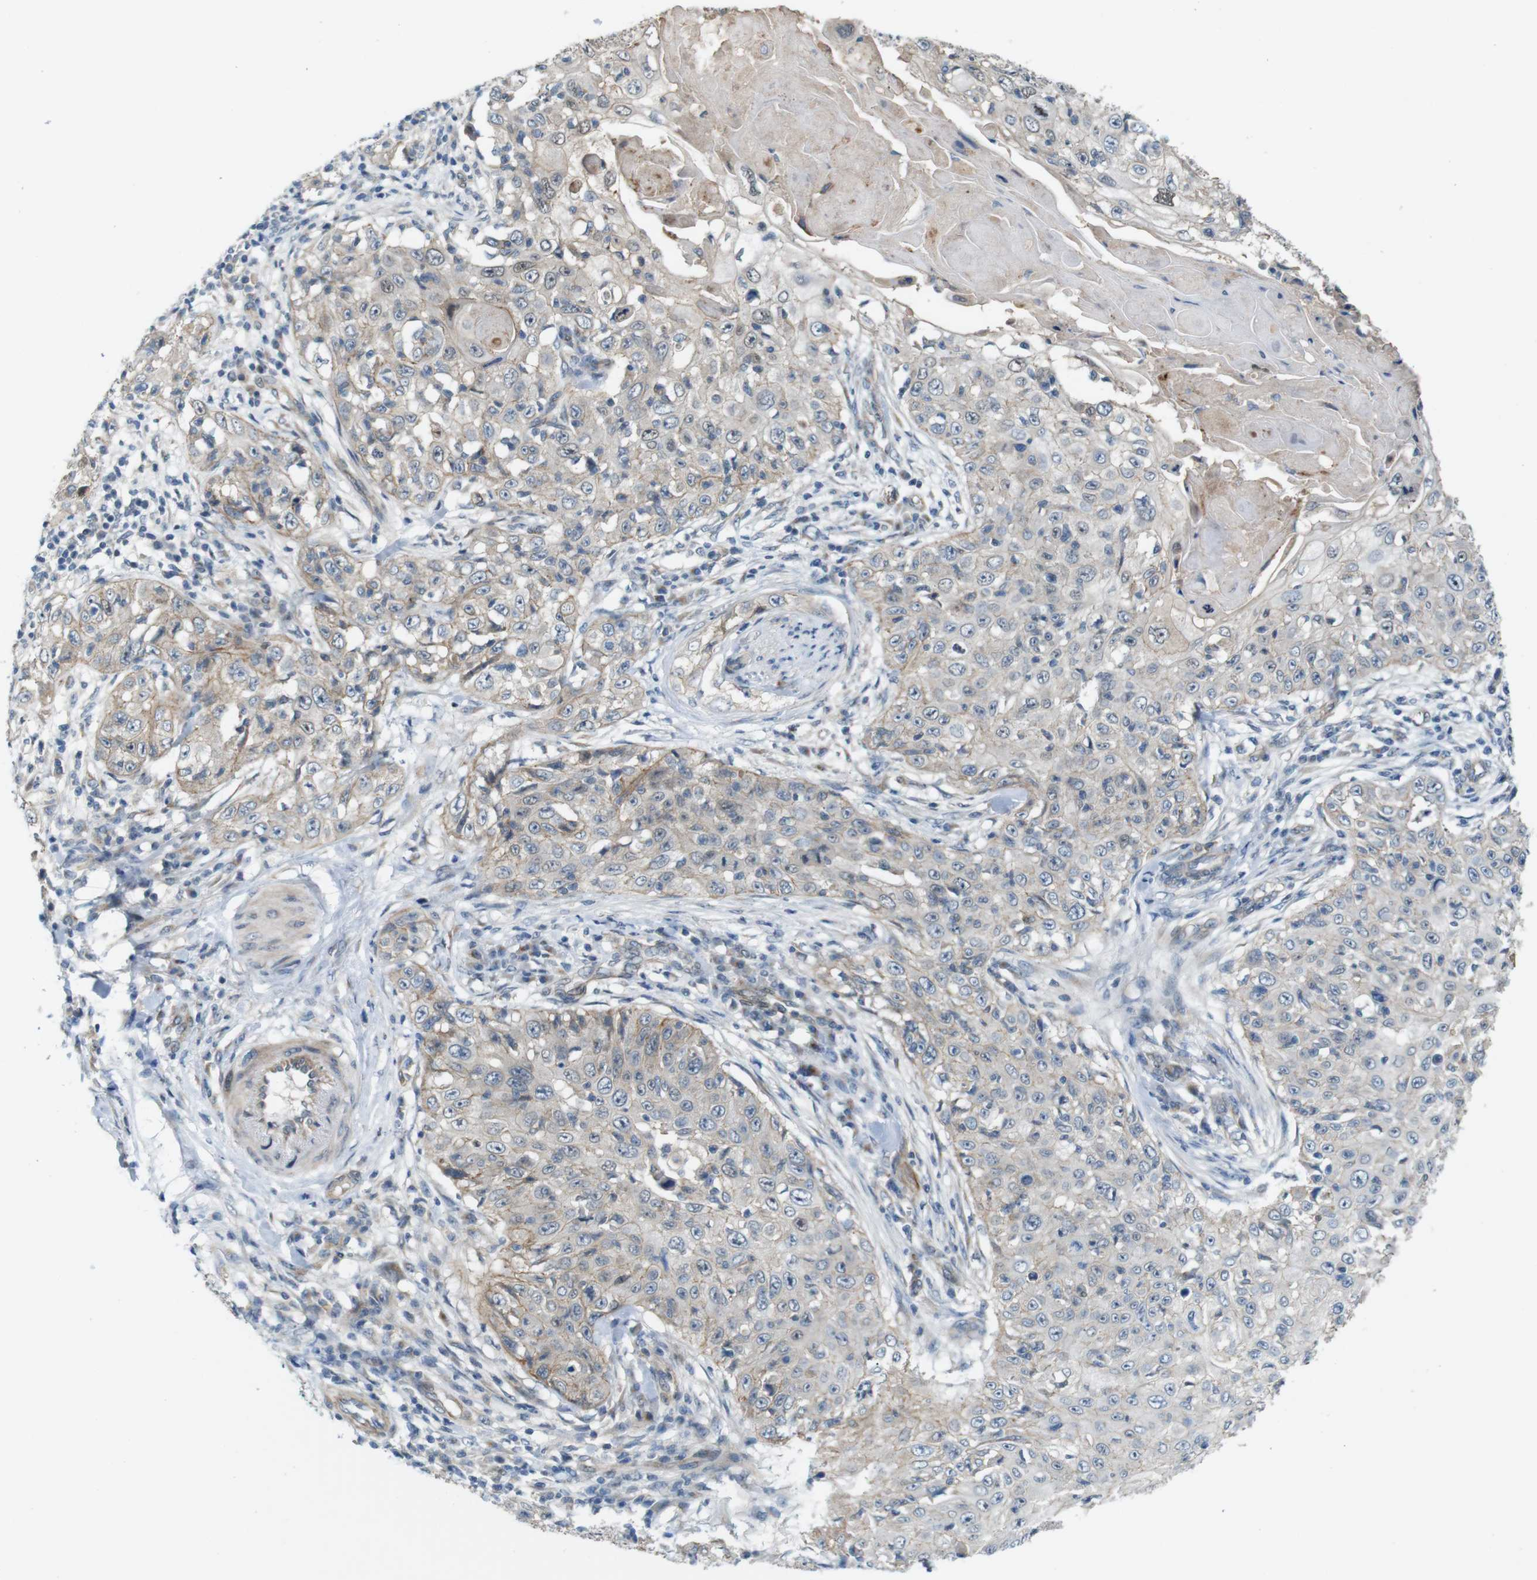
{"staining": {"intensity": "weak", "quantity": "25%-75%", "location": "cytoplasmic/membranous"}, "tissue": "skin cancer", "cell_type": "Tumor cells", "image_type": "cancer", "snomed": [{"axis": "morphology", "description": "Squamous cell carcinoma, NOS"}, {"axis": "topography", "description": "Skin"}], "caption": "Brown immunohistochemical staining in skin cancer reveals weak cytoplasmic/membranous staining in approximately 25%-75% of tumor cells.", "gene": "SKI", "patient": {"sex": "male", "age": 86}}